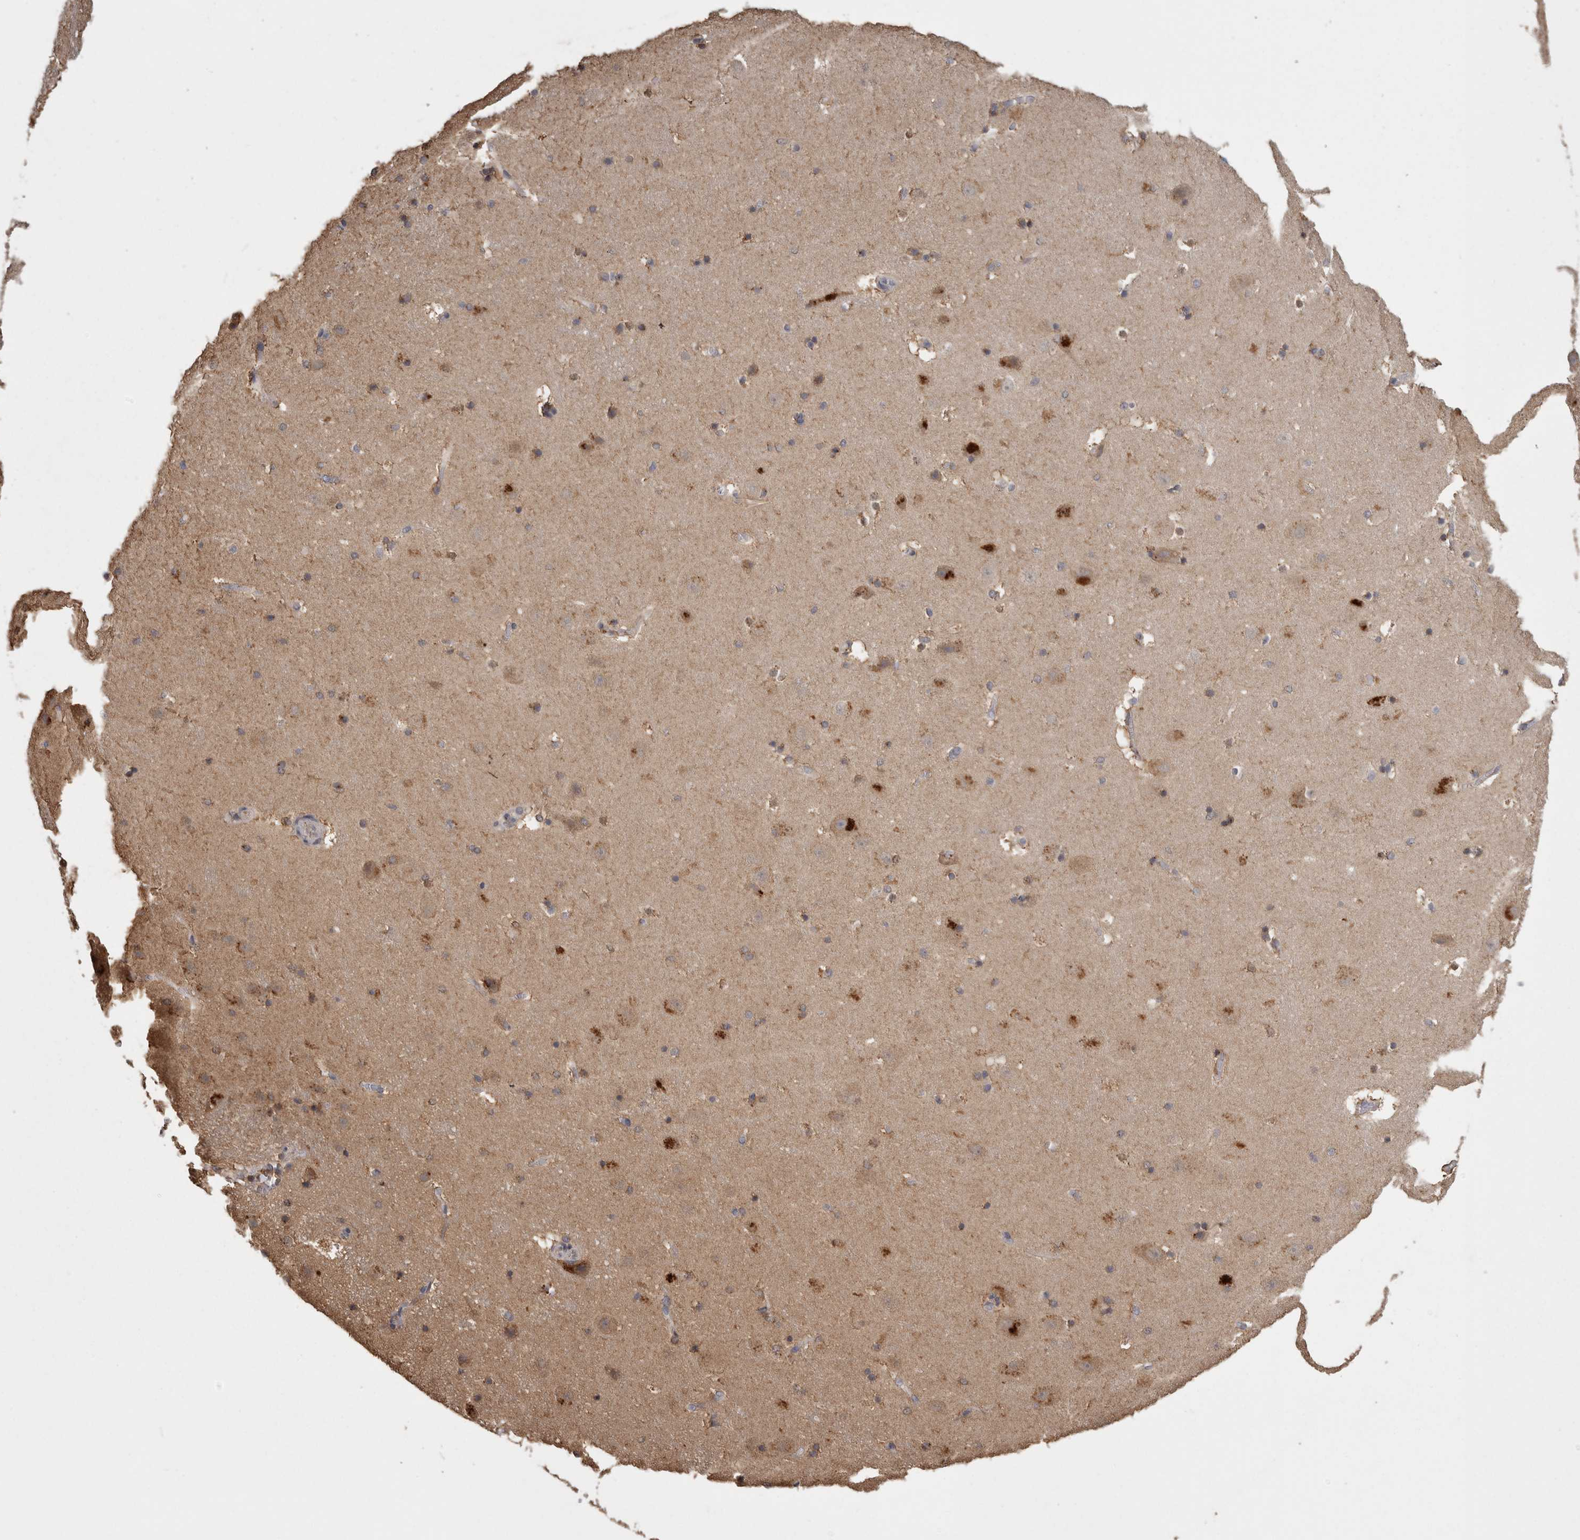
{"staining": {"intensity": "moderate", "quantity": "25%-75%", "location": "cytoplasmic/membranous"}, "tissue": "hippocampus", "cell_type": "Glial cells", "image_type": "normal", "snomed": [{"axis": "morphology", "description": "Normal tissue, NOS"}, {"axis": "topography", "description": "Hippocampus"}], "caption": "Immunohistochemical staining of unremarkable hippocampus exhibits medium levels of moderate cytoplasmic/membranous staining in approximately 25%-75% of glial cells. Nuclei are stained in blue.", "gene": "PCM1", "patient": {"sex": "male", "age": 45}}